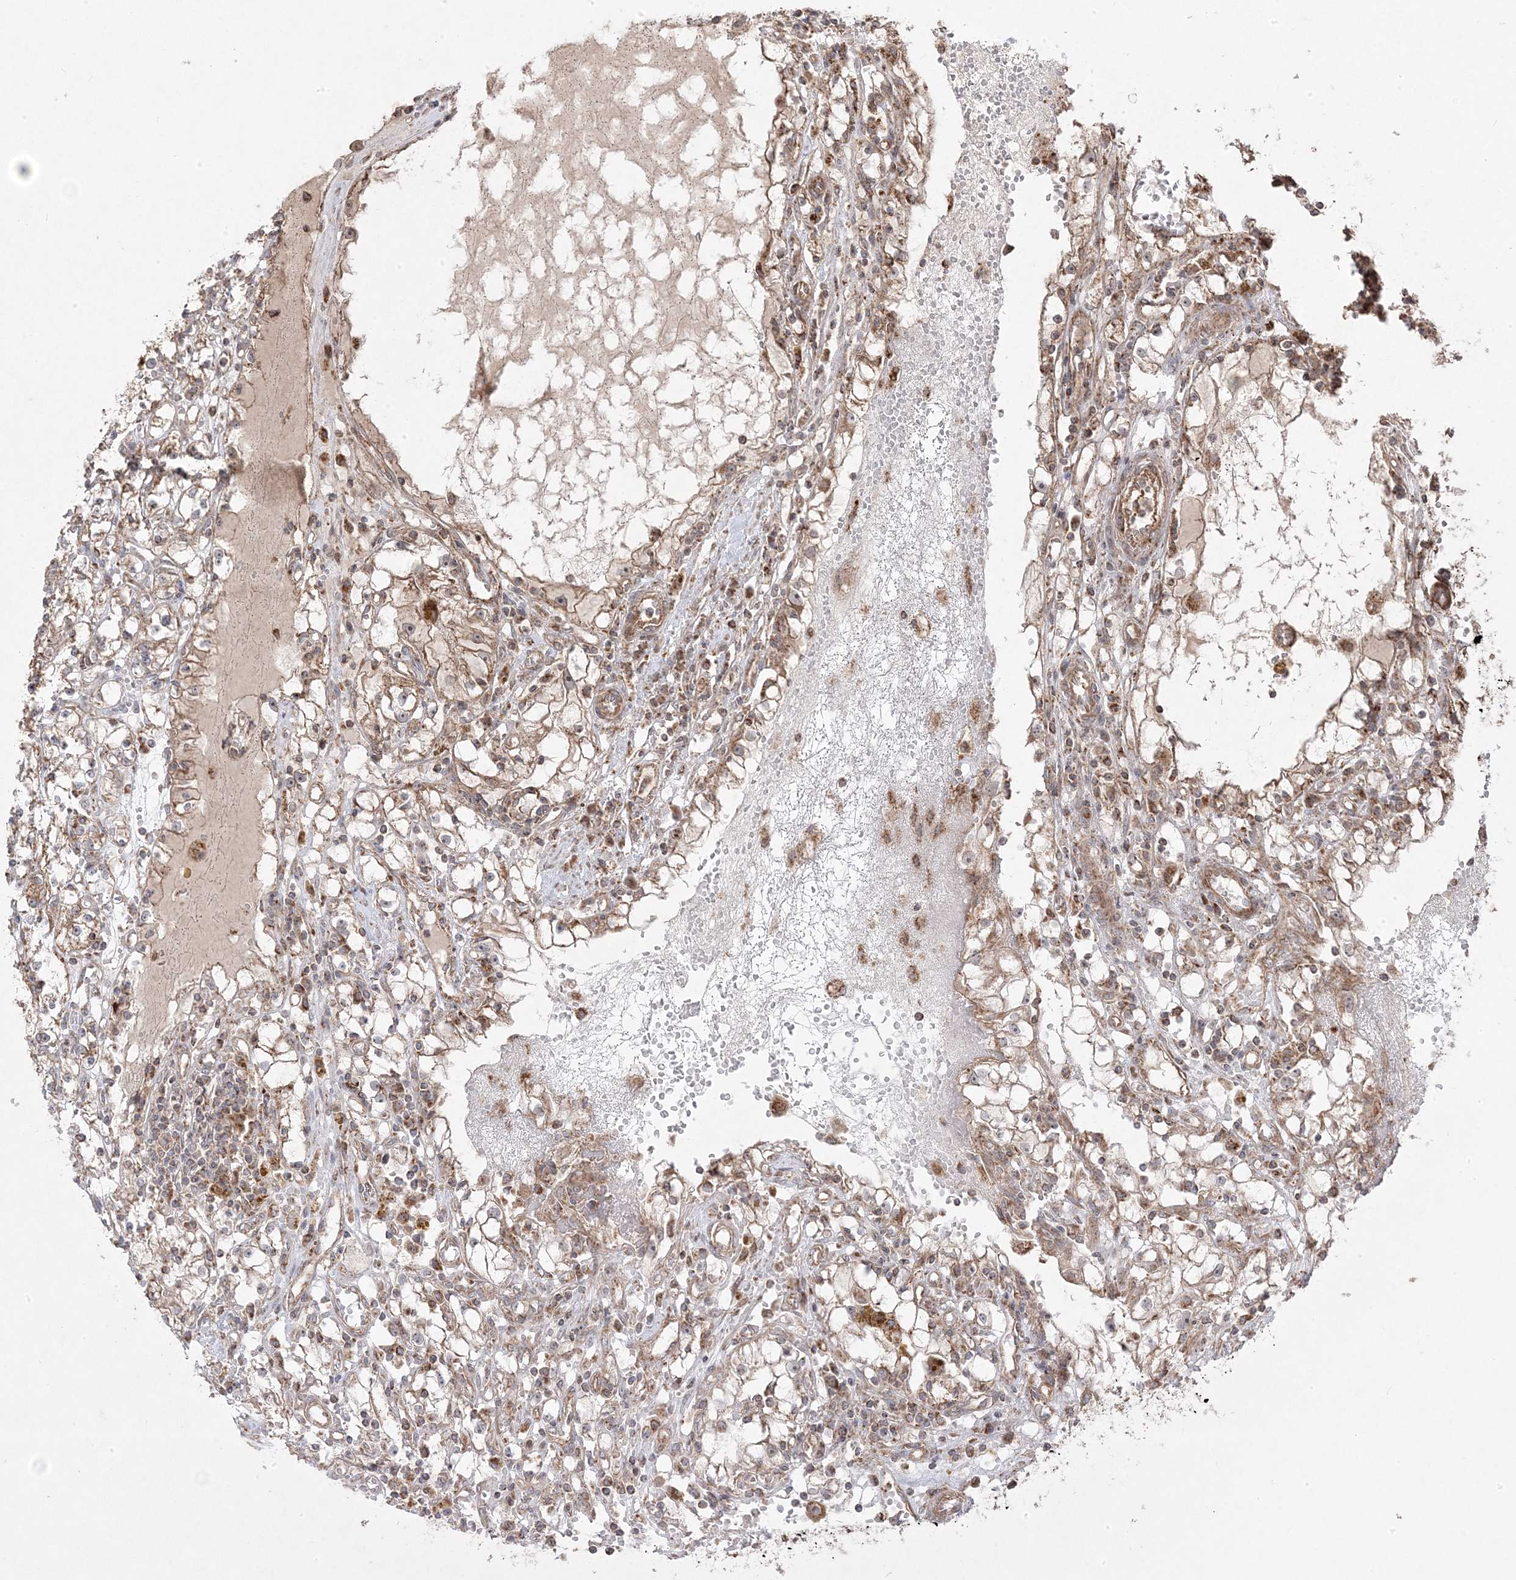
{"staining": {"intensity": "moderate", "quantity": ">75%", "location": "cytoplasmic/membranous"}, "tissue": "renal cancer", "cell_type": "Tumor cells", "image_type": "cancer", "snomed": [{"axis": "morphology", "description": "Adenocarcinoma, NOS"}, {"axis": "topography", "description": "Kidney"}], "caption": "High-power microscopy captured an IHC image of adenocarcinoma (renal), revealing moderate cytoplasmic/membranous positivity in approximately >75% of tumor cells. (DAB (3,3'-diaminobenzidine) IHC, brown staining for protein, blue staining for nuclei).", "gene": "CLUAP1", "patient": {"sex": "male", "age": 56}}